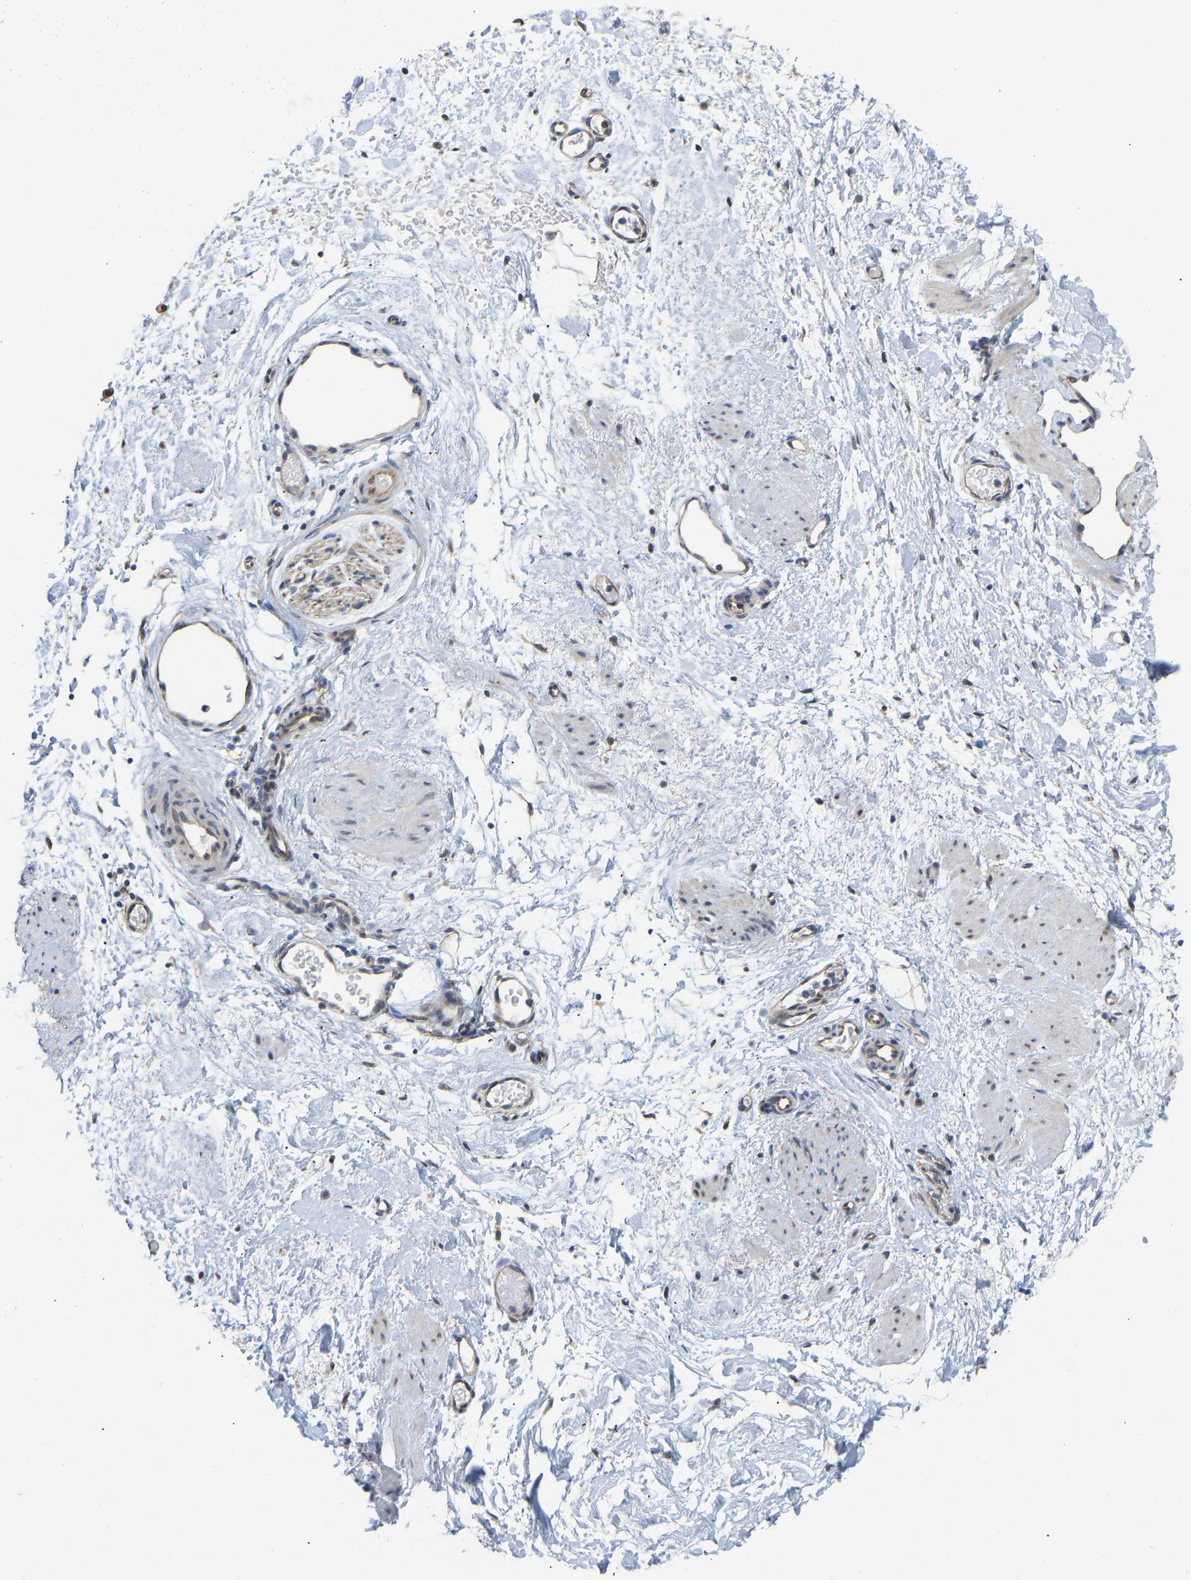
{"staining": {"intensity": "moderate", "quantity": "25%-75%", "location": "cytoplasmic/membranous"}, "tissue": "soft tissue", "cell_type": "Fibroblasts", "image_type": "normal", "snomed": [{"axis": "morphology", "description": "Normal tissue, NOS"}, {"axis": "topography", "description": "Soft tissue"}], "caption": "Benign soft tissue was stained to show a protein in brown. There is medium levels of moderate cytoplasmic/membranous positivity in about 25%-75% of fibroblasts.", "gene": "BEND3", "patient": {"sex": "male", "age": 72}}